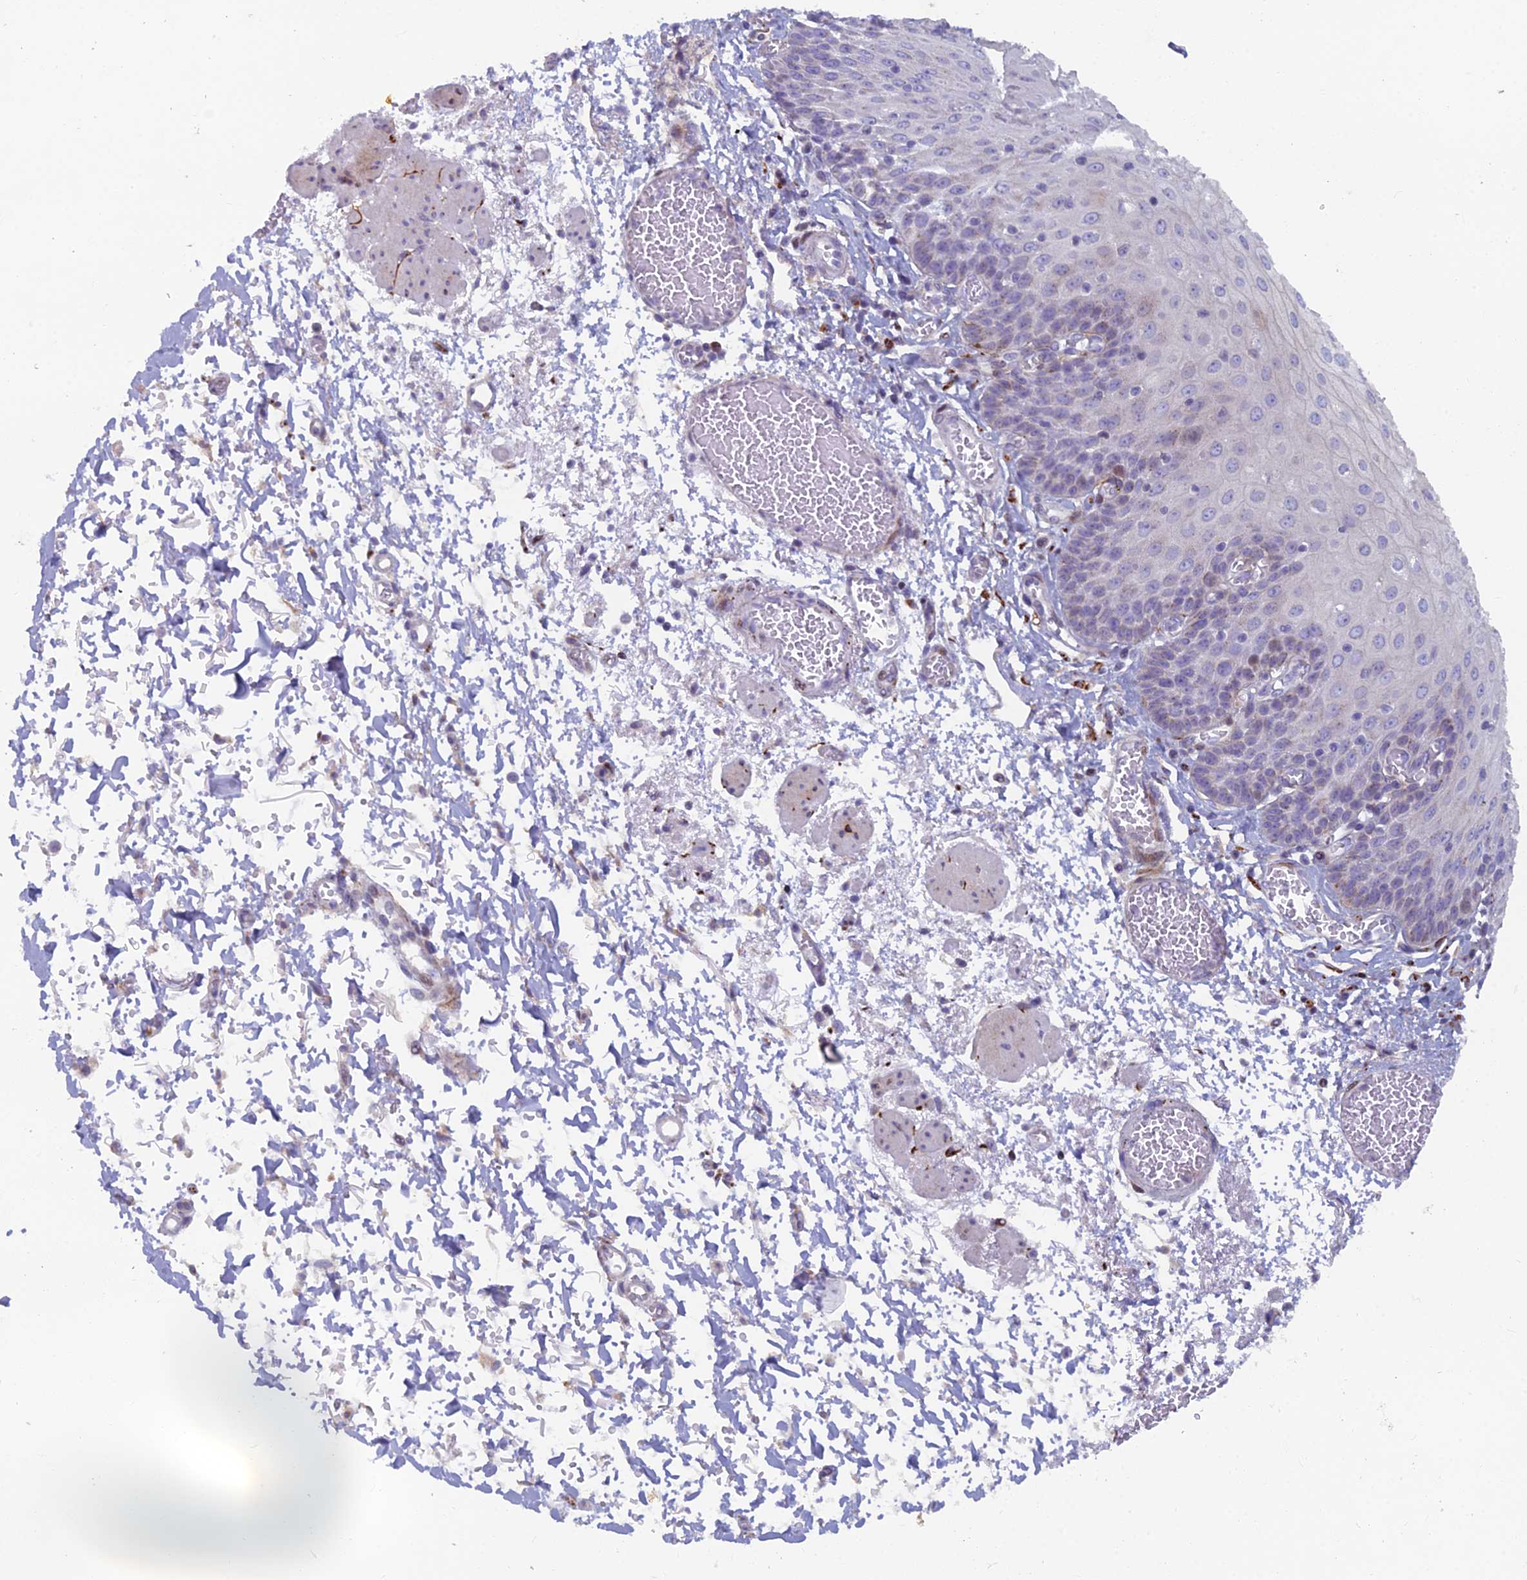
{"staining": {"intensity": "negative", "quantity": "none", "location": "none"}, "tissue": "esophagus", "cell_type": "Squamous epithelial cells", "image_type": "normal", "snomed": [{"axis": "morphology", "description": "Normal tissue, NOS"}, {"axis": "topography", "description": "Esophagus"}], "caption": "Immunohistochemistry micrograph of benign esophagus: human esophagus stained with DAB exhibits no significant protein staining in squamous epithelial cells.", "gene": "B9D2", "patient": {"sex": "male", "age": 81}}